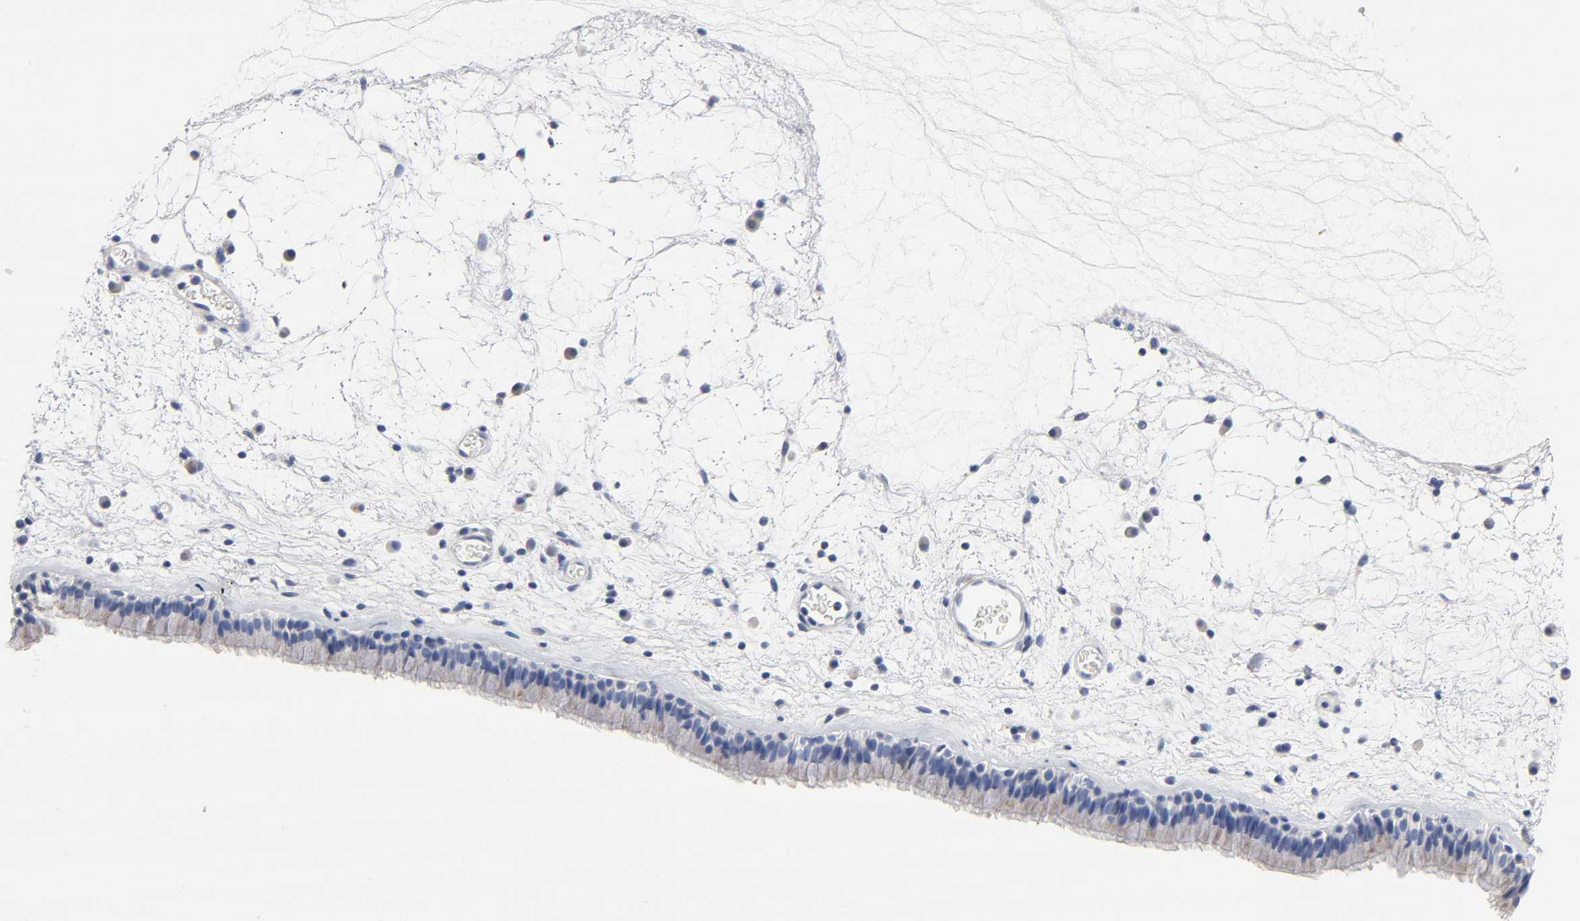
{"staining": {"intensity": "weak", "quantity": "<25%", "location": "cytoplasmic/membranous"}, "tissue": "nasopharynx", "cell_type": "Respiratory epithelial cells", "image_type": "normal", "snomed": [{"axis": "morphology", "description": "Normal tissue, NOS"}, {"axis": "morphology", "description": "Inflammation, NOS"}, {"axis": "topography", "description": "Nasopharynx"}], "caption": "Immunohistochemistry (IHC) histopathology image of benign nasopharynx: human nasopharynx stained with DAB demonstrates no significant protein staining in respiratory epithelial cells. Nuclei are stained in blue.", "gene": "PLP1", "patient": {"sex": "male", "age": 48}}